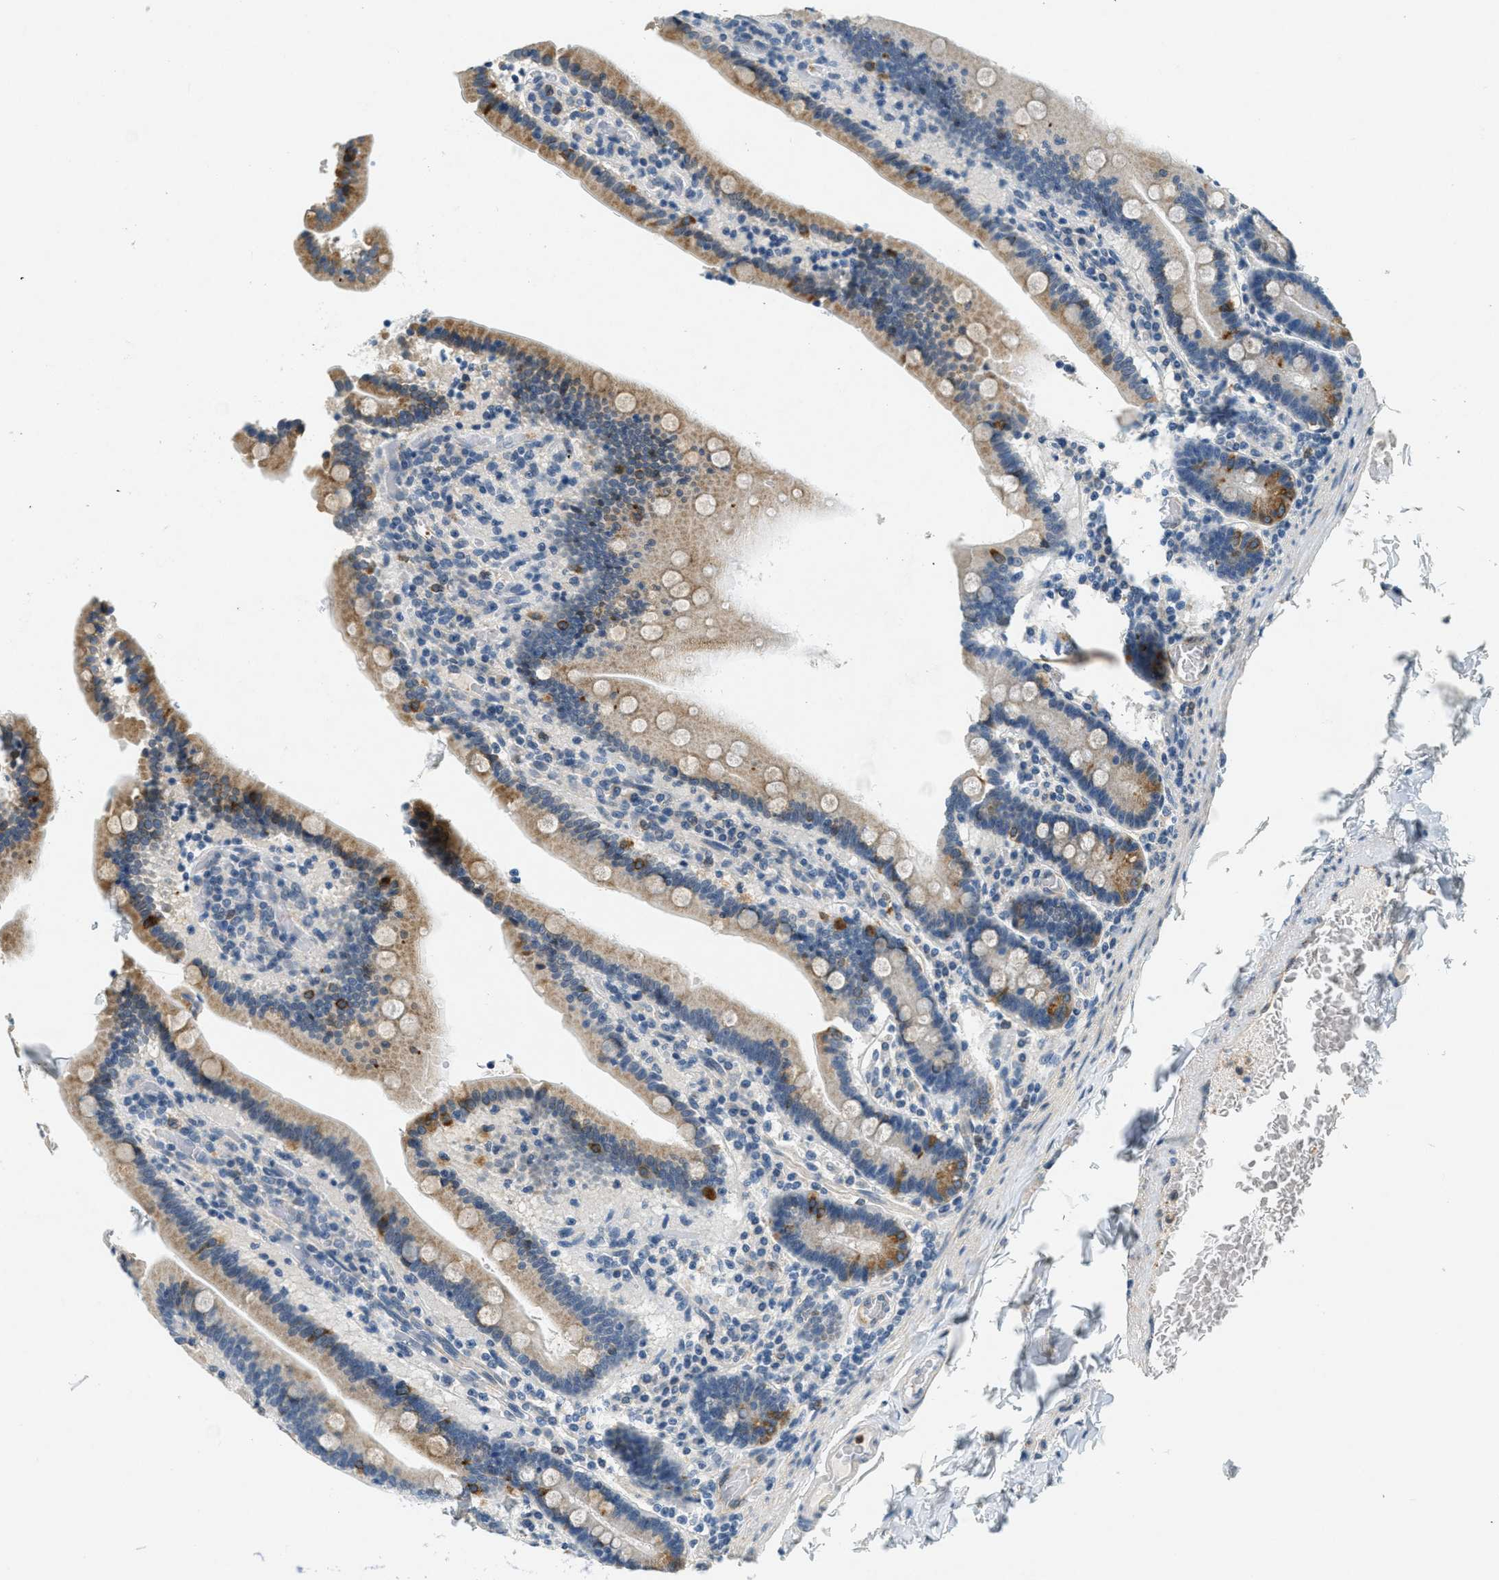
{"staining": {"intensity": "moderate", "quantity": ">75%", "location": "cytoplasmic/membranous"}, "tissue": "duodenum", "cell_type": "Glandular cells", "image_type": "normal", "snomed": [{"axis": "morphology", "description": "Normal tissue, NOS"}, {"axis": "topography", "description": "Duodenum"}], "caption": "Immunohistochemistry photomicrograph of benign human duodenum stained for a protein (brown), which shows medium levels of moderate cytoplasmic/membranous positivity in approximately >75% of glandular cells.", "gene": "RAB3D", "patient": {"sex": "female", "age": 53}}